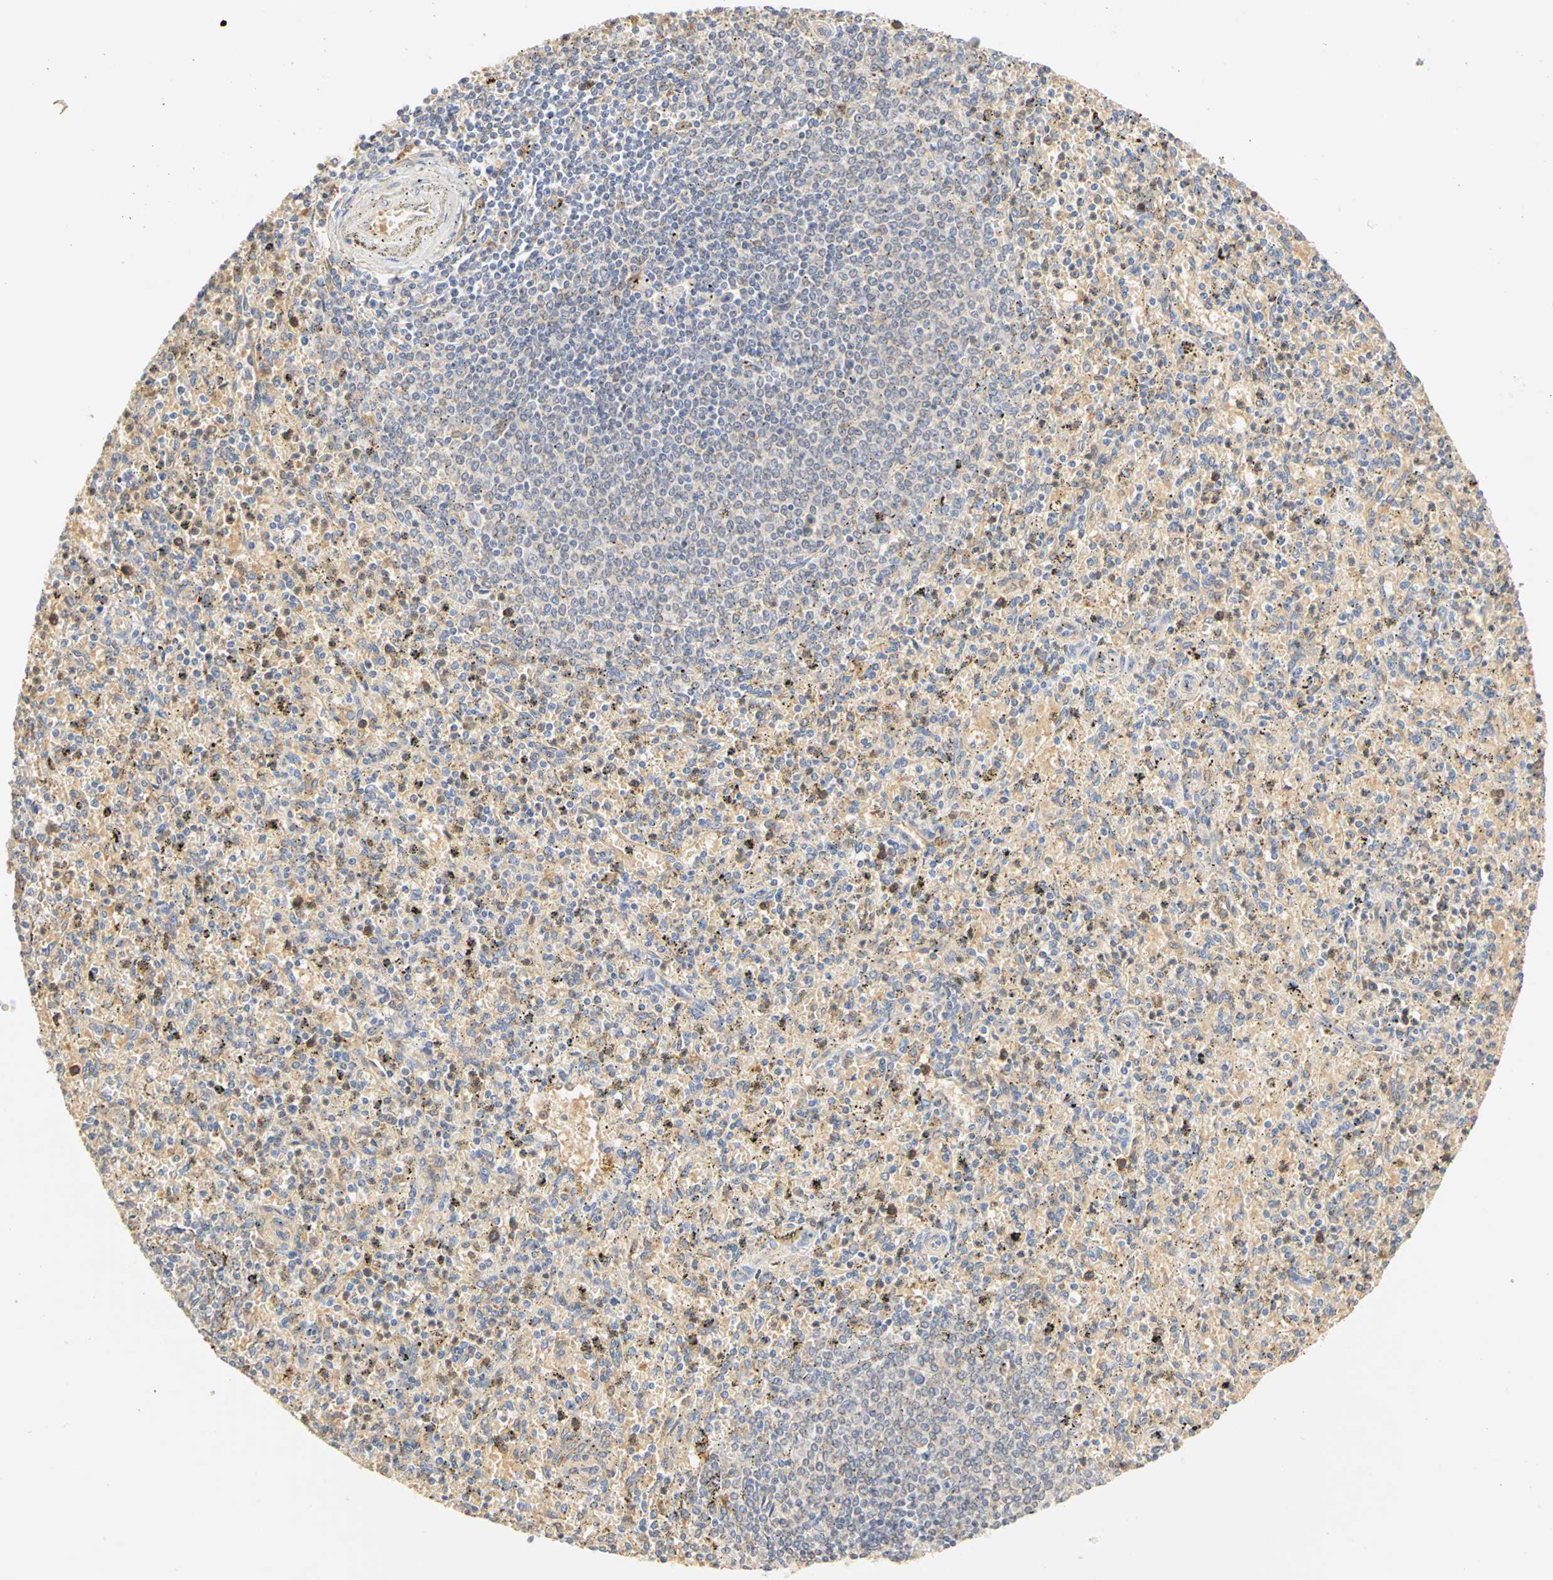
{"staining": {"intensity": "negative", "quantity": "none", "location": "none"}, "tissue": "spleen", "cell_type": "Cells in red pulp", "image_type": "normal", "snomed": [{"axis": "morphology", "description": "Normal tissue, NOS"}, {"axis": "topography", "description": "Spleen"}], "caption": "DAB immunohistochemical staining of benign spleen displays no significant positivity in cells in red pulp. (DAB (3,3'-diaminobenzidine) IHC with hematoxylin counter stain).", "gene": "GNRH2", "patient": {"sex": "male", "age": 72}}